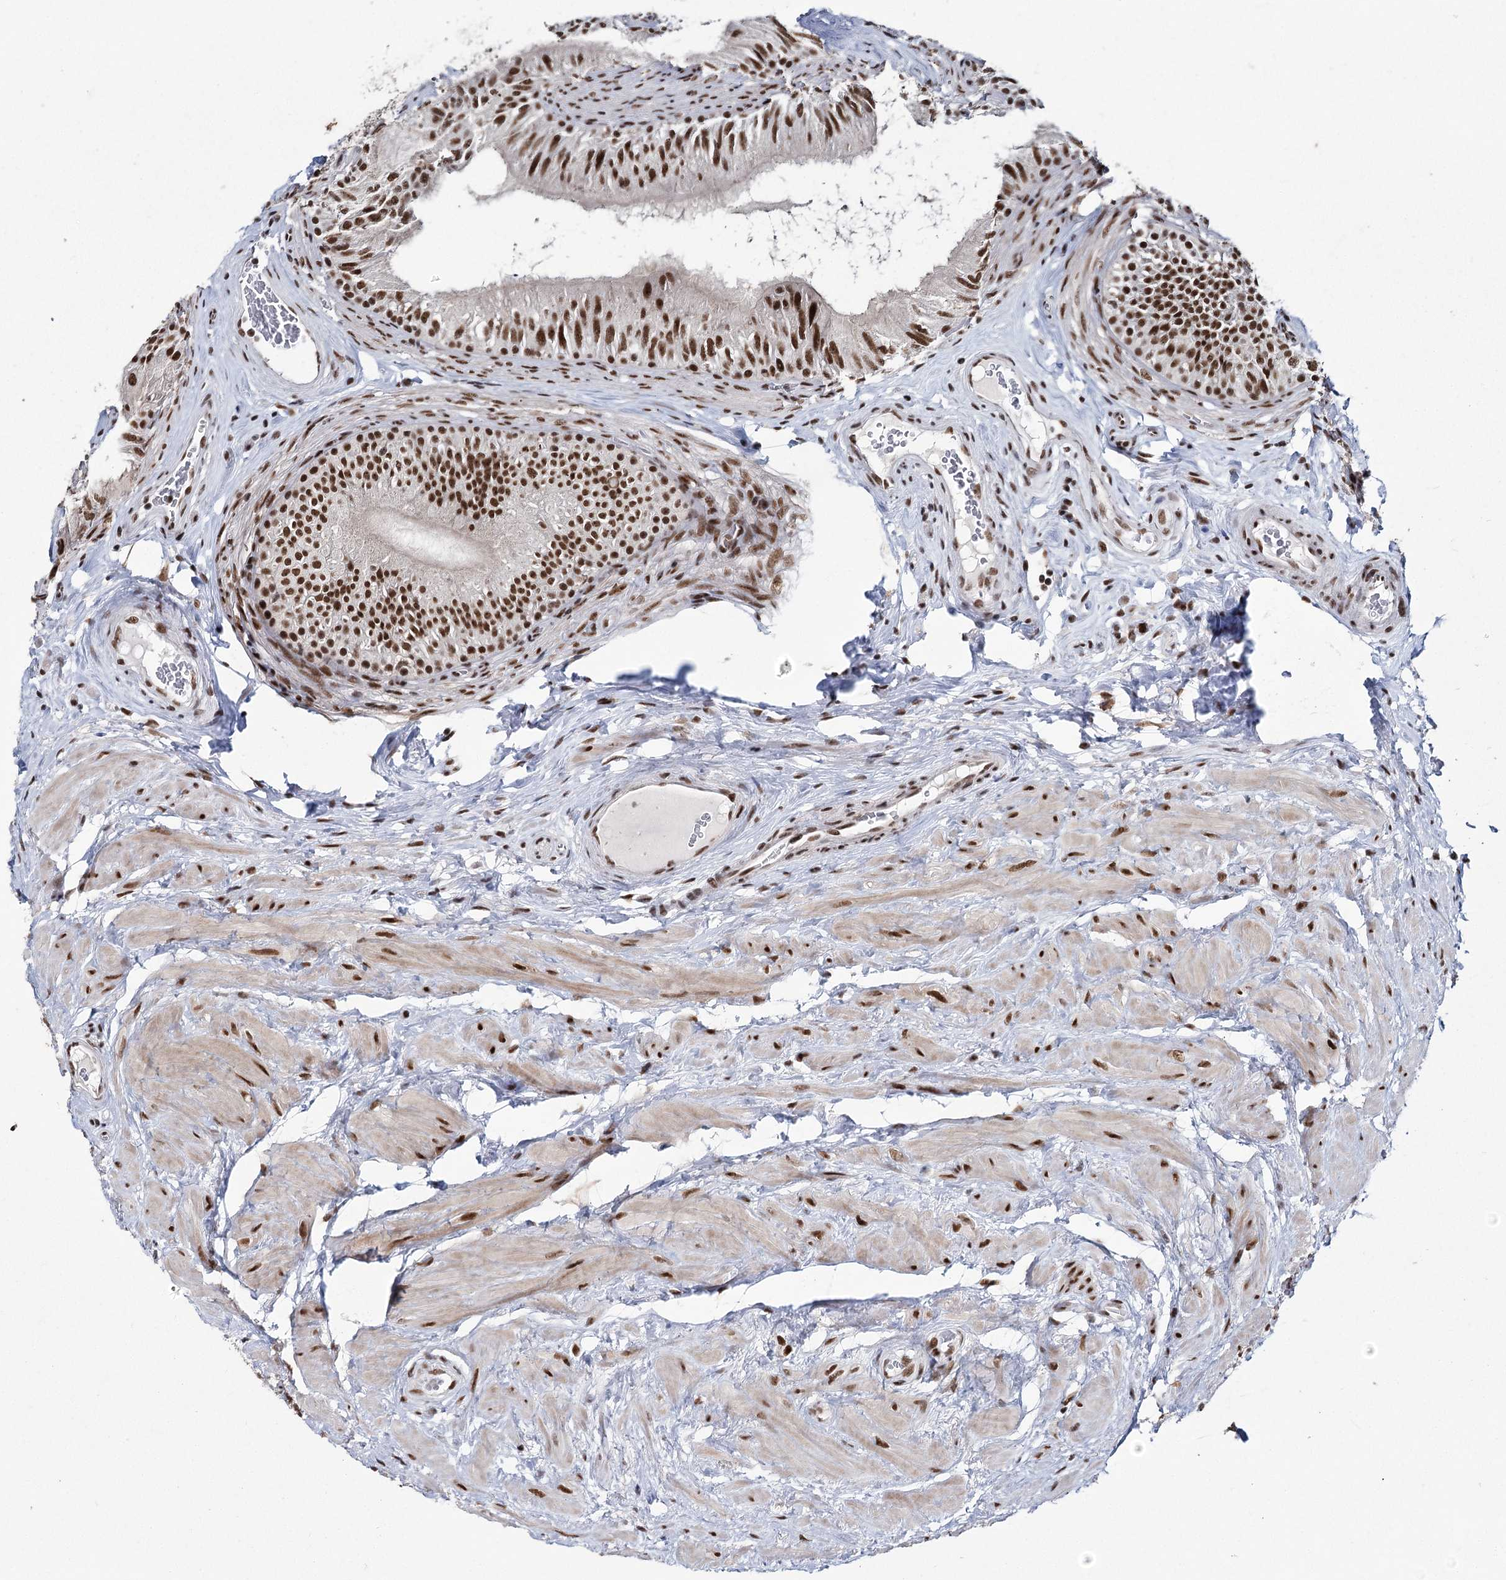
{"staining": {"intensity": "strong", "quantity": ">75%", "location": "nuclear"}, "tissue": "epididymis", "cell_type": "Glandular cells", "image_type": "normal", "snomed": [{"axis": "morphology", "description": "Normal tissue, NOS"}, {"axis": "topography", "description": "Epididymis"}], "caption": "DAB (3,3'-diaminobenzidine) immunohistochemical staining of normal human epididymis exhibits strong nuclear protein expression in about >75% of glandular cells.", "gene": "SCAF8", "patient": {"sex": "male", "age": 46}}